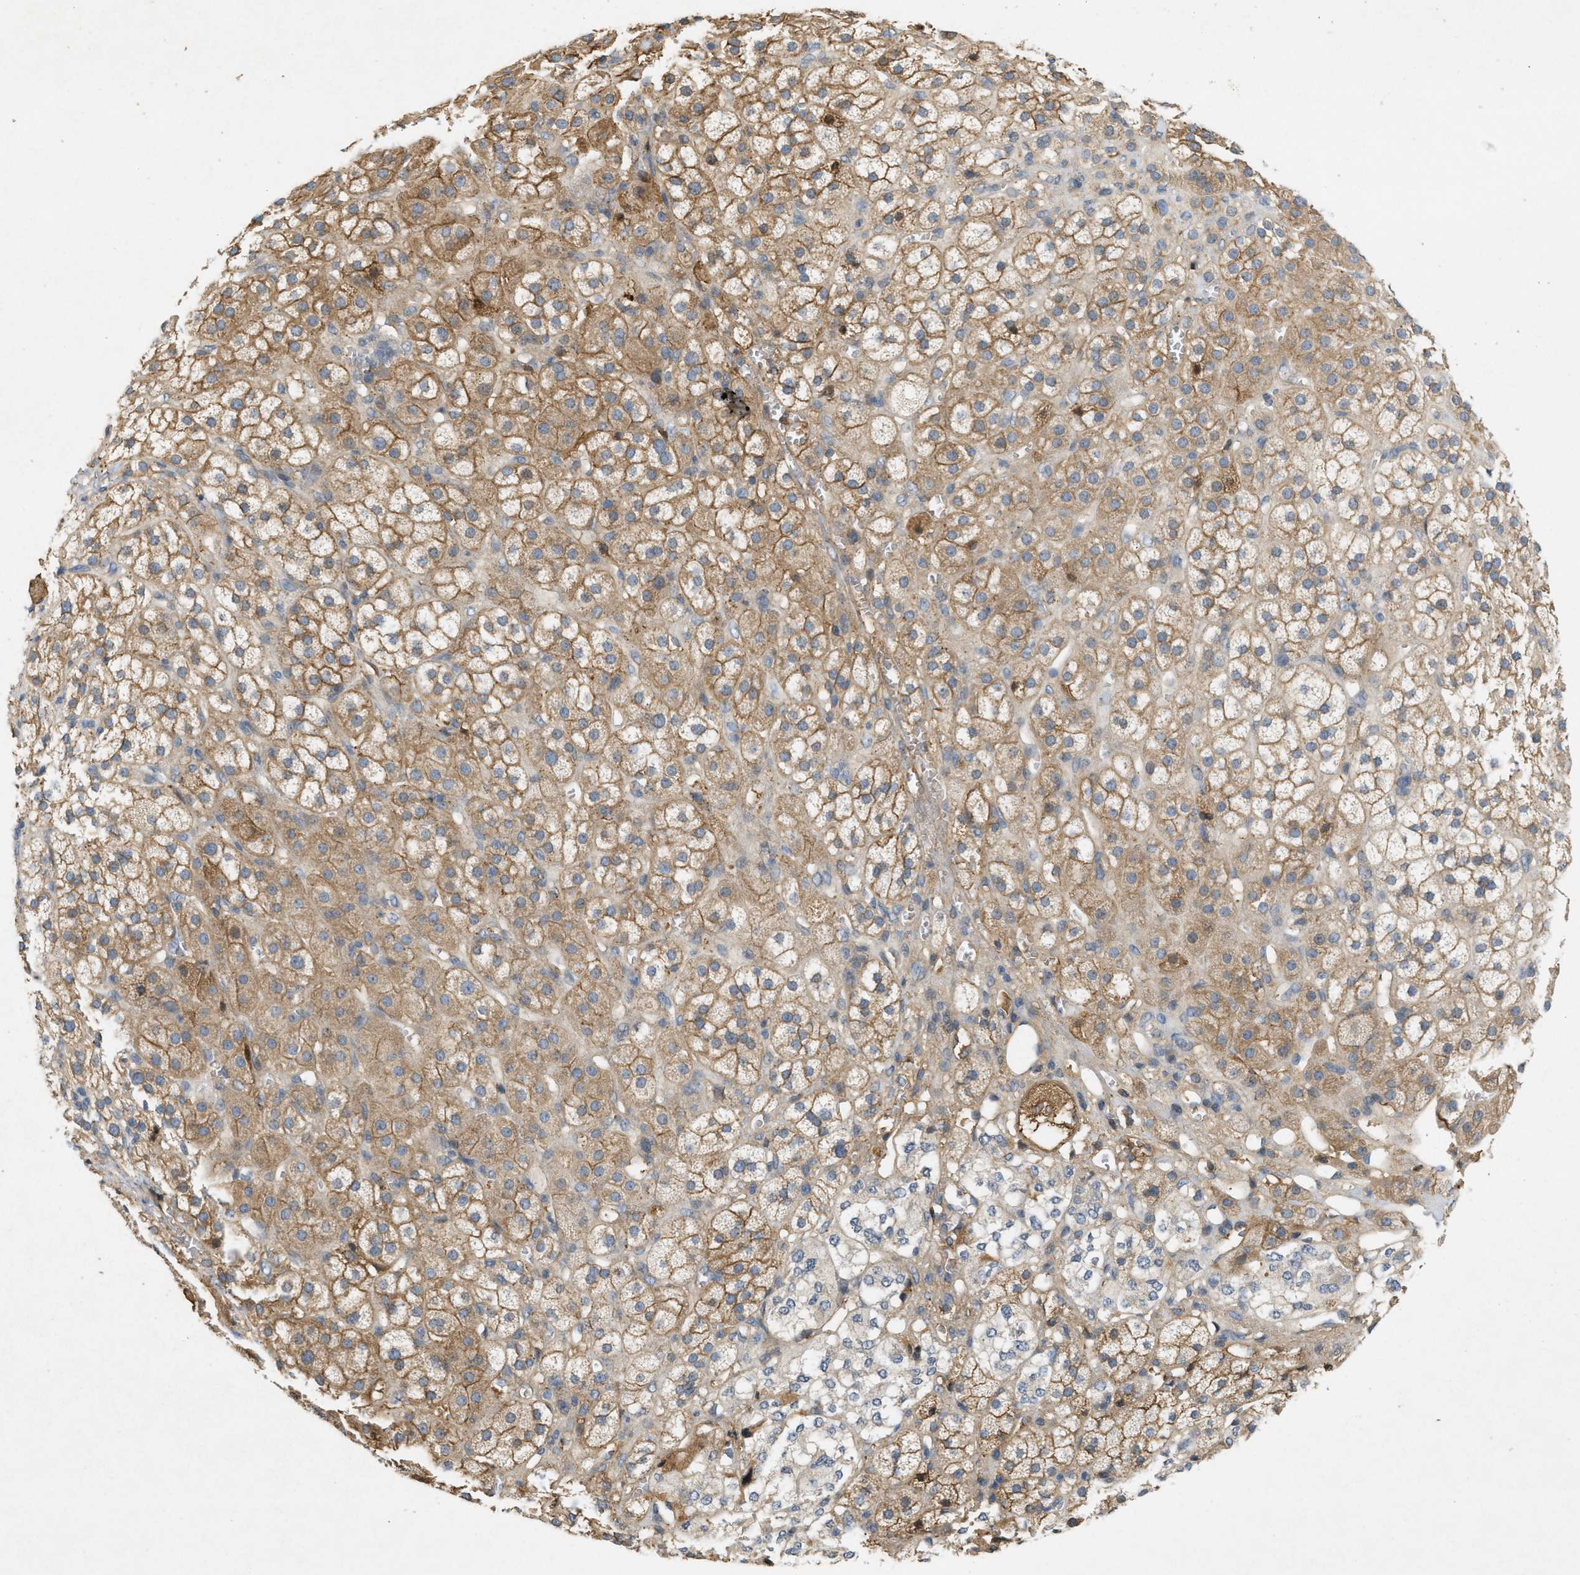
{"staining": {"intensity": "moderate", "quantity": ">75%", "location": "cytoplasmic/membranous"}, "tissue": "adrenal gland", "cell_type": "Glandular cells", "image_type": "normal", "snomed": [{"axis": "morphology", "description": "Normal tissue, NOS"}, {"axis": "topography", "description": "Adrenal gland"}], "caption": "Immunohistochemistry of unremarkable human adrenal gland shows medium levels of moderate cytoplasmic/membranous positivity in approximately >75% of glandular cells. (DAB = brown stain, brightfield microscopy at high magnification).", "gene": "F8", "patient": {"sex": "male", "age": 56}}